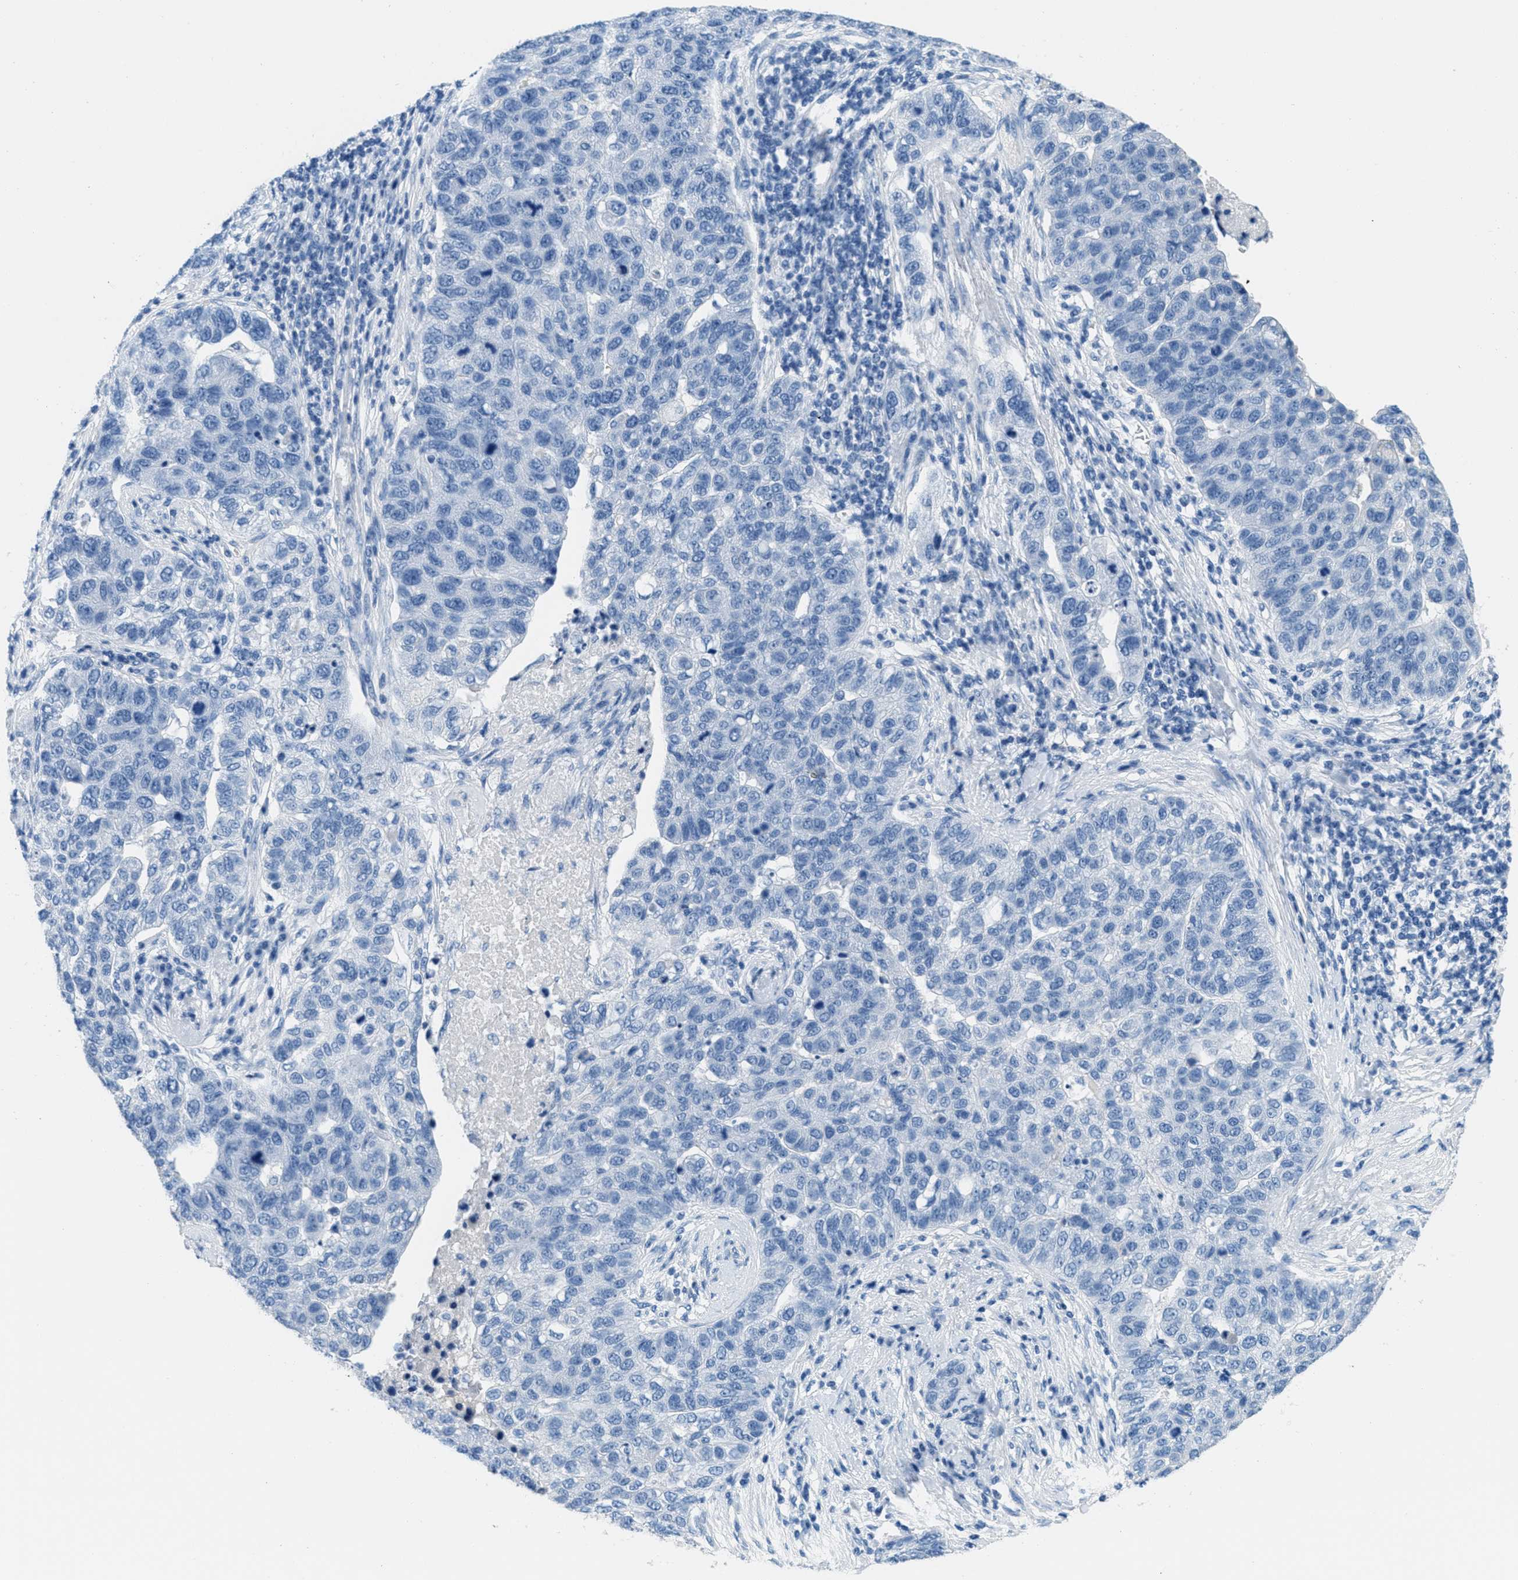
{"staining": {"intensity": "negative", "quantity": "none", "location": "none"}, "tissue": "pancreatic cancer", "cell_type": "Tumor cells", "image_type": "cancer", "snomed": [{"axis": "morphology", "description": "Adenocarcinoma, NOS"}, {"axis": "topography", "description": "Pancreas"}], "caption": "High magnification brightfield microscopy of pancreatic adenocarcinoma stained with DAB (brown) and counterstained with hematoxylin (blue): tumor cells show no significant staining.", "gene": "MGARP", "patient": {"sex": "female", "age": 61}}